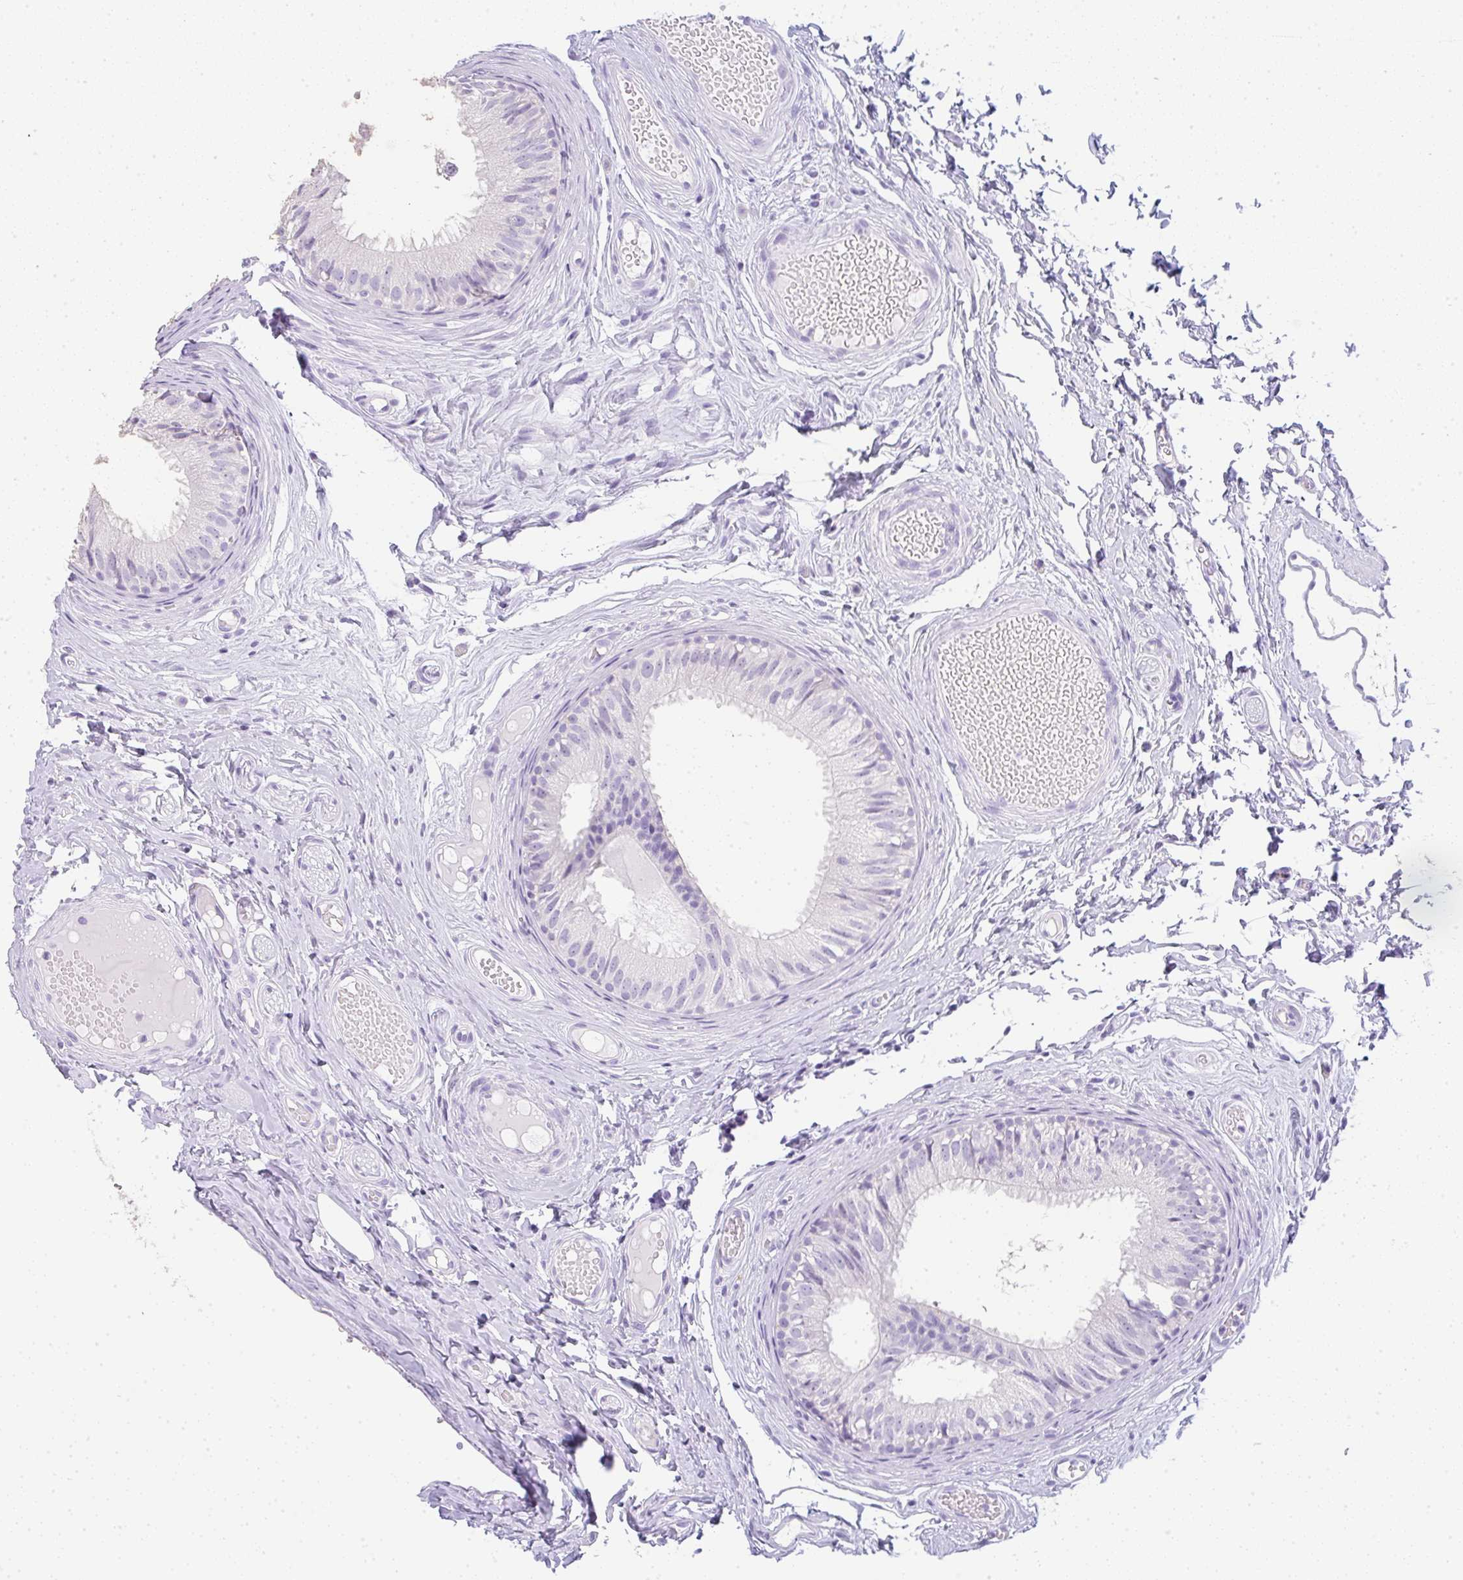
{"staining": {"intensity": "negative", "quantity": "none", "location": "none"}, "tissue": "epididymis", "cell_type": "Glandular cells", "image_type": "normal", "snomed": [{"axis": "morphology", "description": "Normal tissue, NOS"}, {"axis": "morphology", "description": "Seminoma, NOS"}, {"axis": "topography", "description": "Testis"}, {"axis": "topography", "description": "Epididymis"}], "caption": "Epididymis was stained to show a protein in brown. There is no significant expression in glandular cells. (DAB (3,3'-diaminobenzidine) IHC, high magnification).", "gene": "LPAR4", "patient": {"sex": "male", "age": 34}}